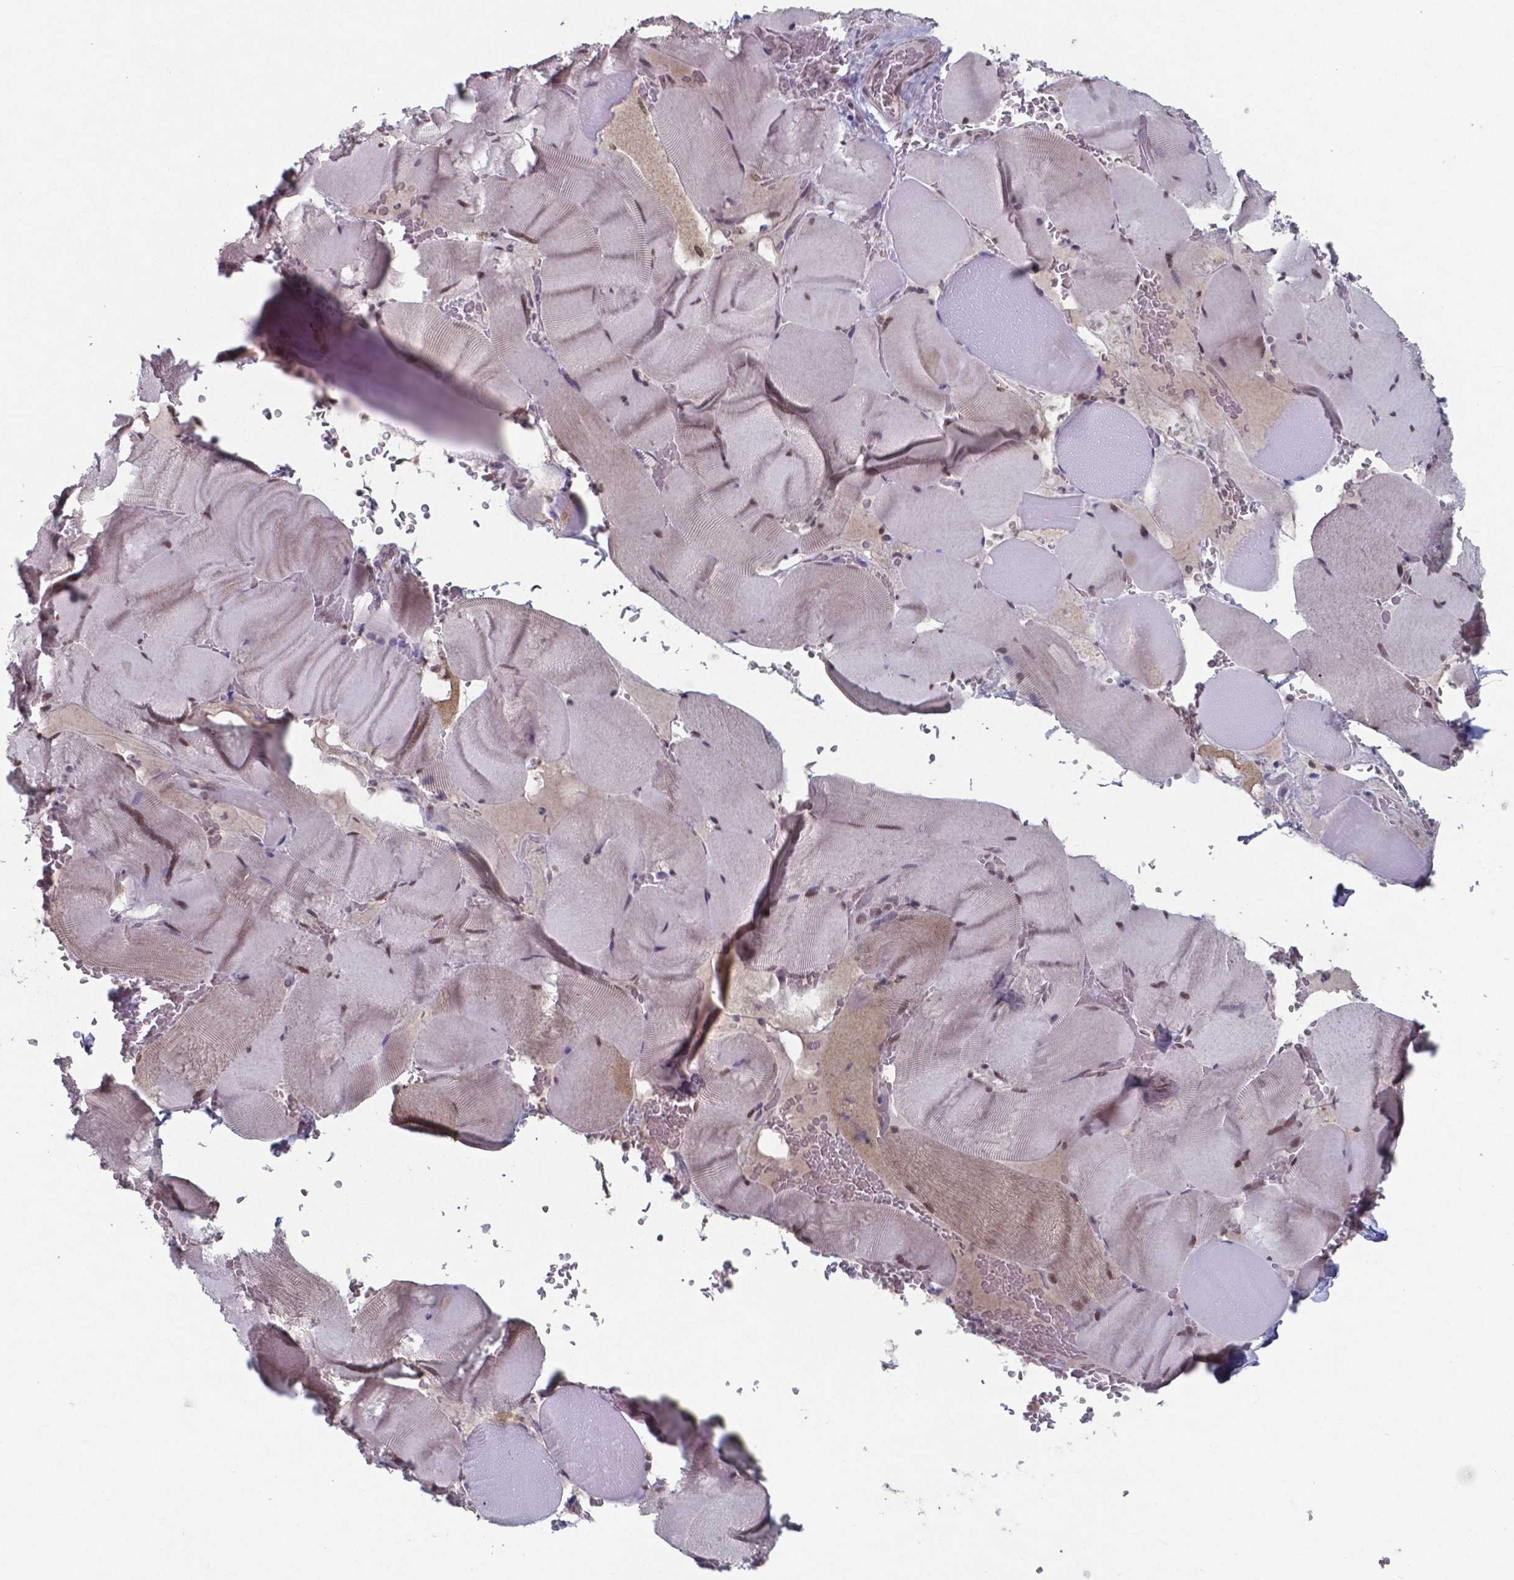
{"staining": {"intensity": "moderate", "quantity": "<25%", "location": "nuclear"}, "tissue": "skeletal muscle", "cell_type": "Myocytes", "image_type": "normal", "snomed": [{"axis": "morphology", "description": "Normal tissue, NOS"}, {"axis": "topography", "description": "Skeletal muscle"}], "caption": "About <25% of myocytes in normal skeletal muscle exhibit moderate nuclear protein positivity as visualized by brown immunohistochemical staining.", "gene": "UBA1", "patient": {"sex": "male", "age": 56}}